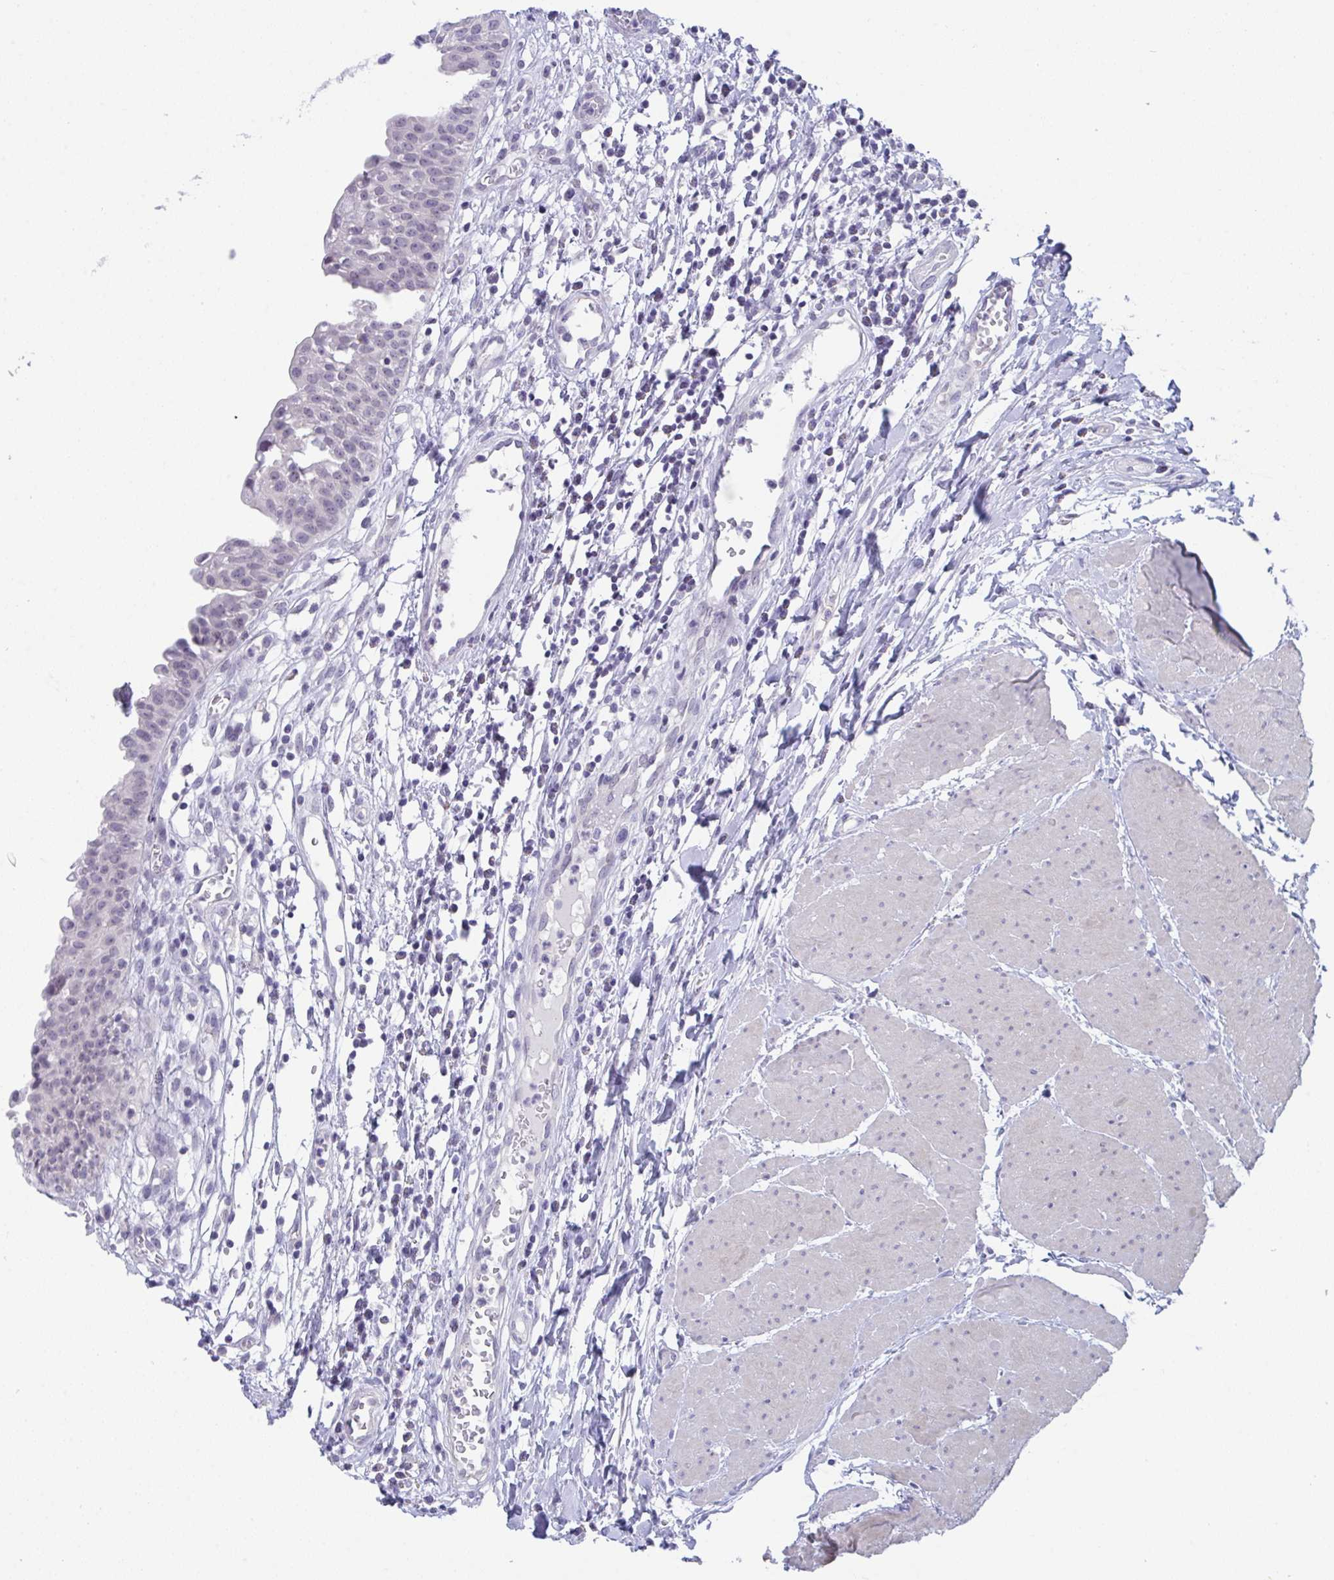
{"staining": {"intensity": "weak", "quantity": "<25%", "location": "nuclear"}, "tissue": "urinary bladder", "cell_type": "Urothelial cells", "image_type": "normal", "snomed": [{"axis": "morphology", "description": "Normal tissue, NOS"}, {"axis": "topography", "description": "Urinary bladder"}], "caption": "Immunohistochemistry histopathology image of benign urinary bladder stained for a protein (brown), which demonstrates no staining in urothelial cells. (IHC, brightfield microscopy, high magnification).", "gene": "BMAL2", "patient": {"sex": "male", "age": 64}}